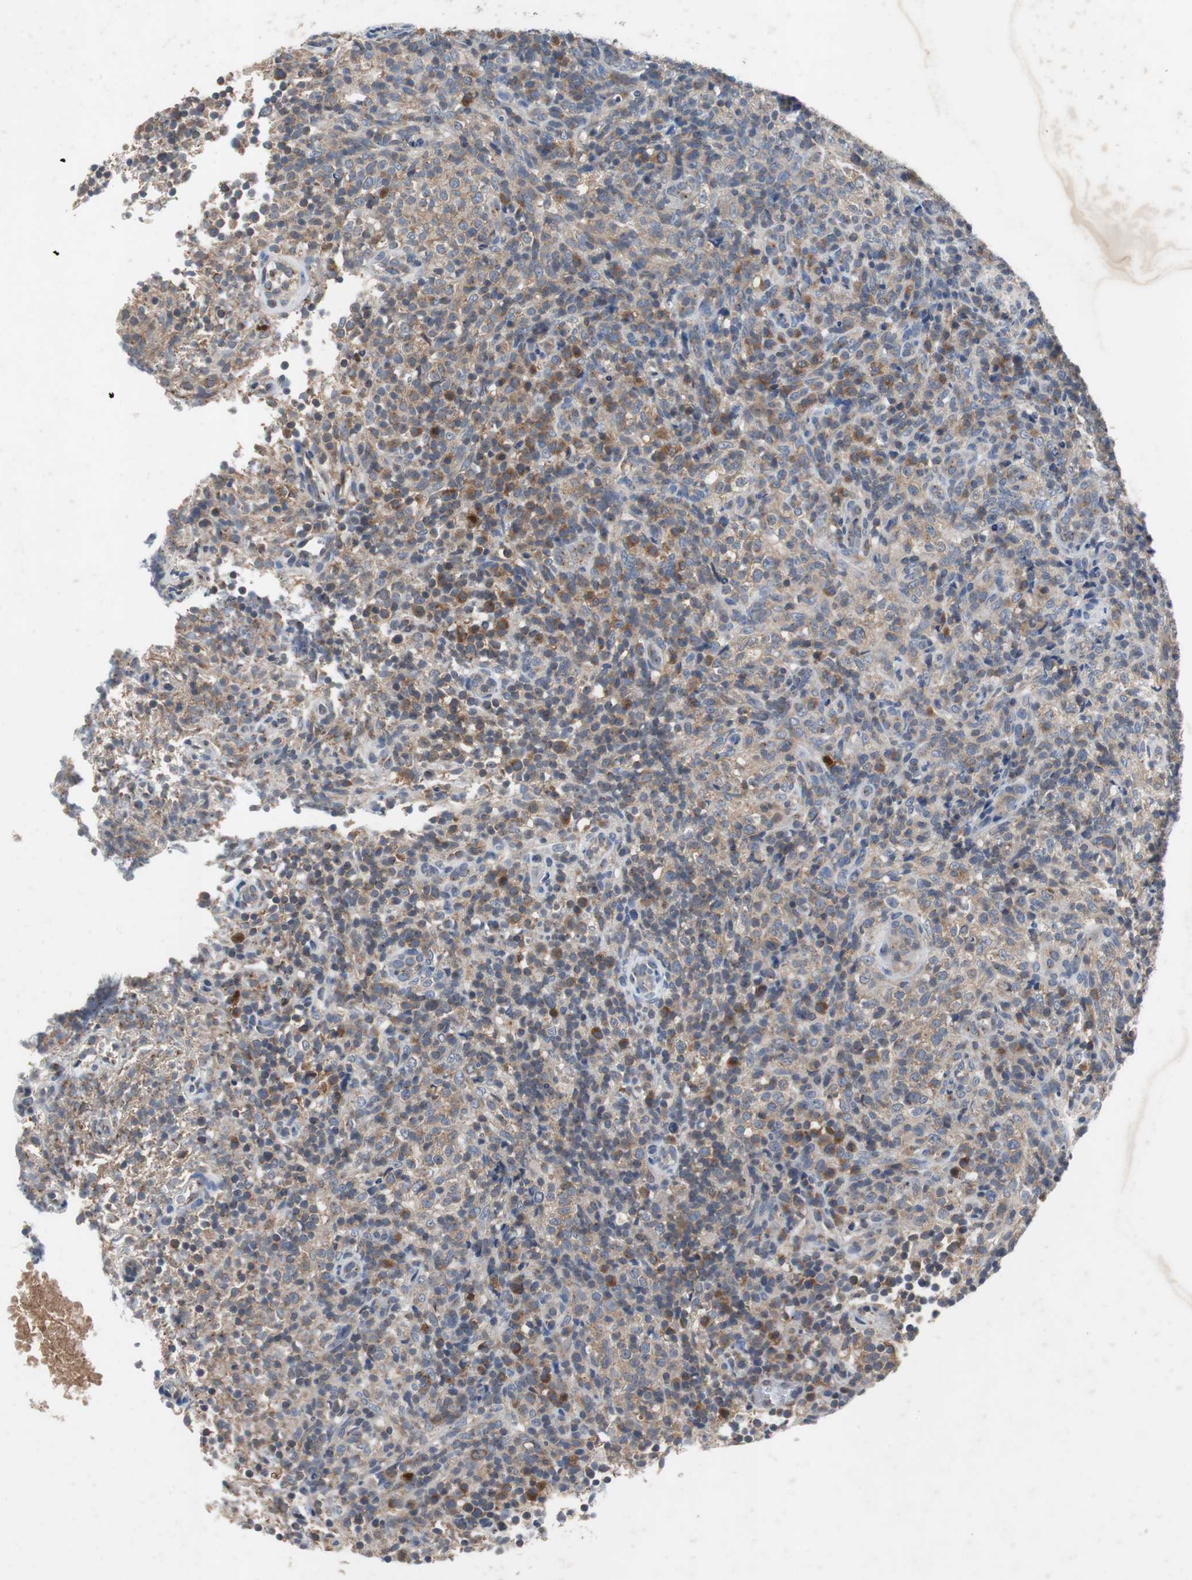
{"staining": {"intensity": "moderate", "quantity": ">75%", "location": "cytoplasmic/membranous"}, "tissue": "lymphoma", "cell_type": "Tumor cells", "image_type": "cancer", "snomed": [{"axis": "morphology", "description": "Malignant lymphoma, non-Hodgkin's type, High grade"}, {"axis": "topography", "description": "Lymph node"}], "caption": "Brown immunohistochemical staining in human lymphoma reveals moderate cytoplasmic/membranous staining in approximately >75% of tumor cells.", "gene": "CALB2", "patient": {"sex": "female", "age": 76}}